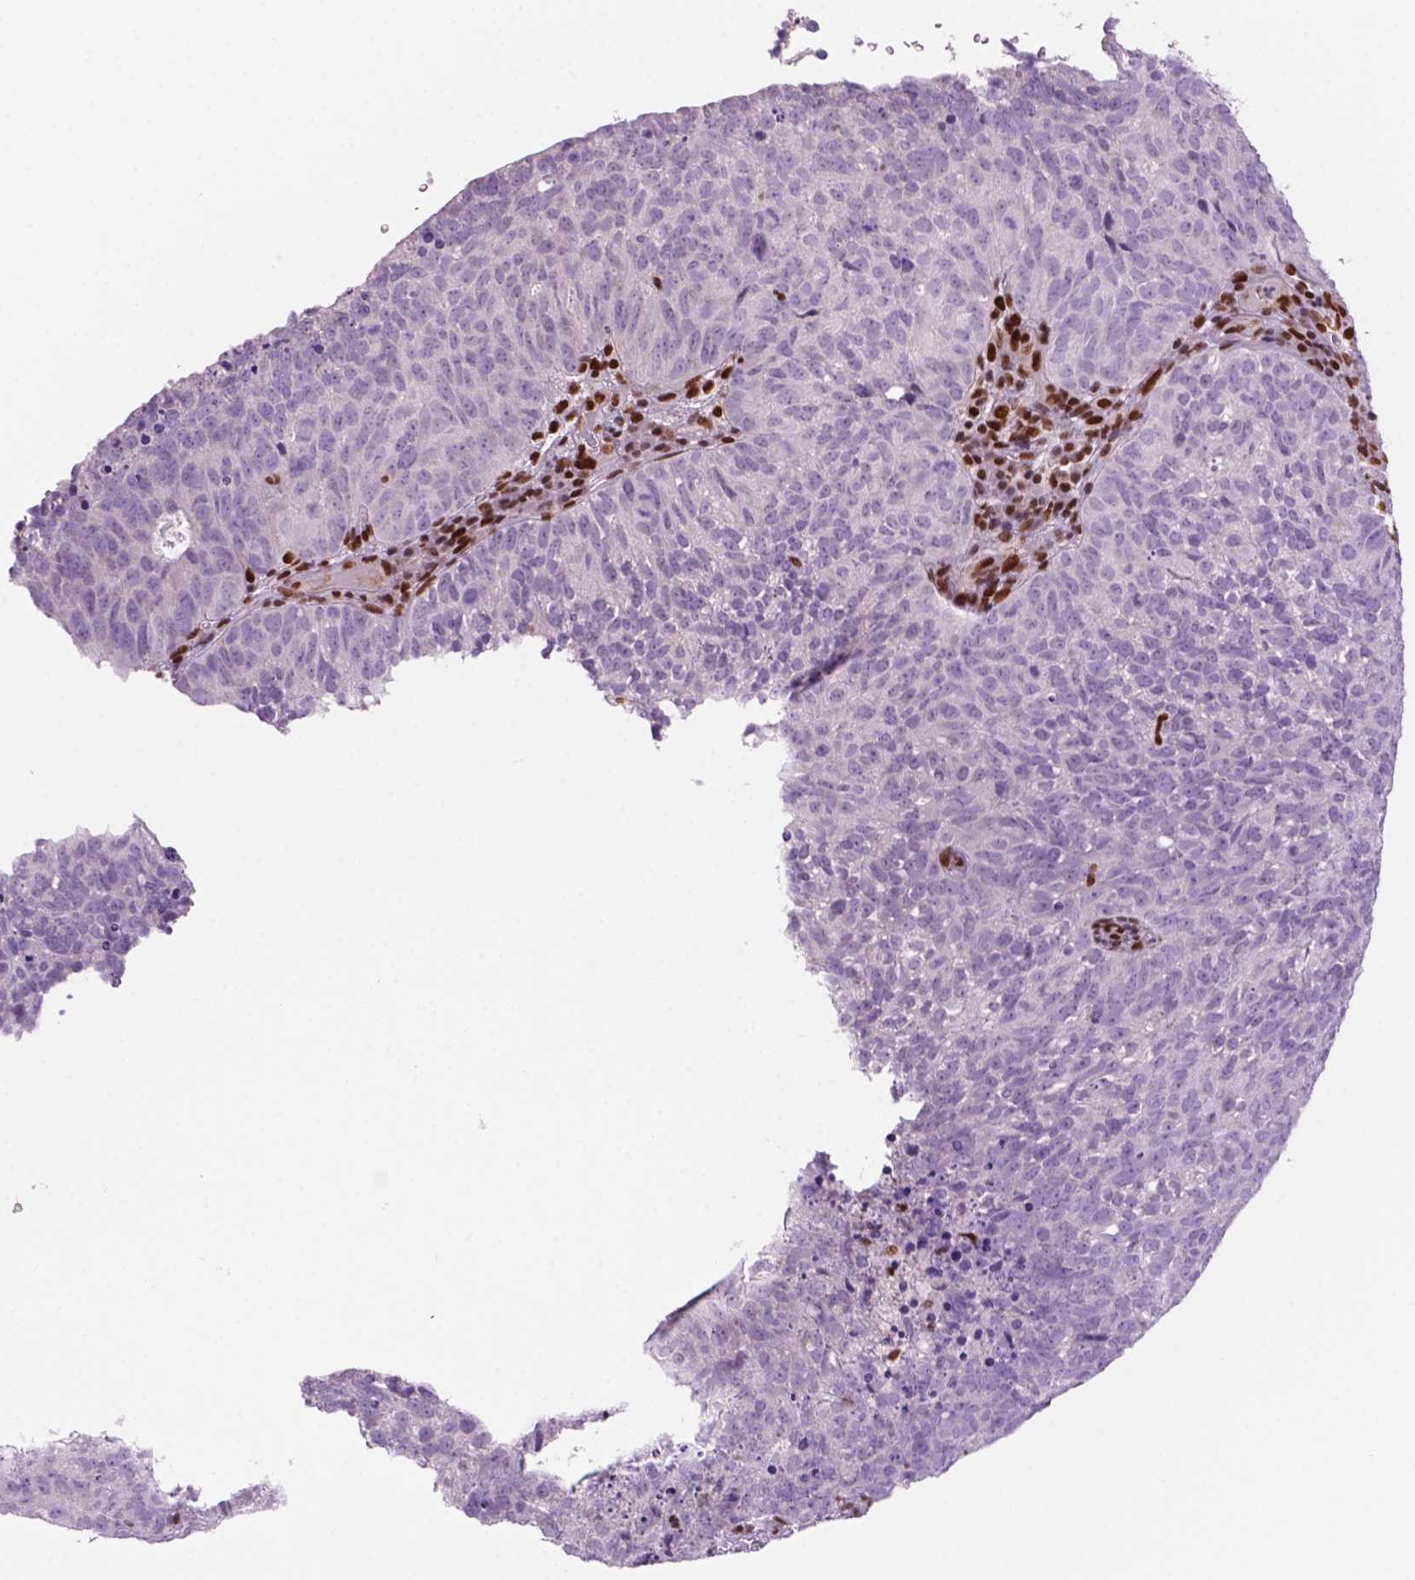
{"staining": {"intensity": "negative", "quantity": "none", "location": "none"}, "tissue": "cervical cancer", "cell_type": "Tumor cells", "image_type": "cancer", "snomed": [{"axis": "morphology", "description": "Adenocarcinoma, NOS"}, {"axis": "topography", "description": "Cervix"}], "caption": "A high-resolution image shows immunohistochemistry (IHC) staining of adenocarcinoma (cervical), which reveals no significant positivity in tumor cells.", "gene": "MLH1", "patient": {"sex": "female", "age": 38}}